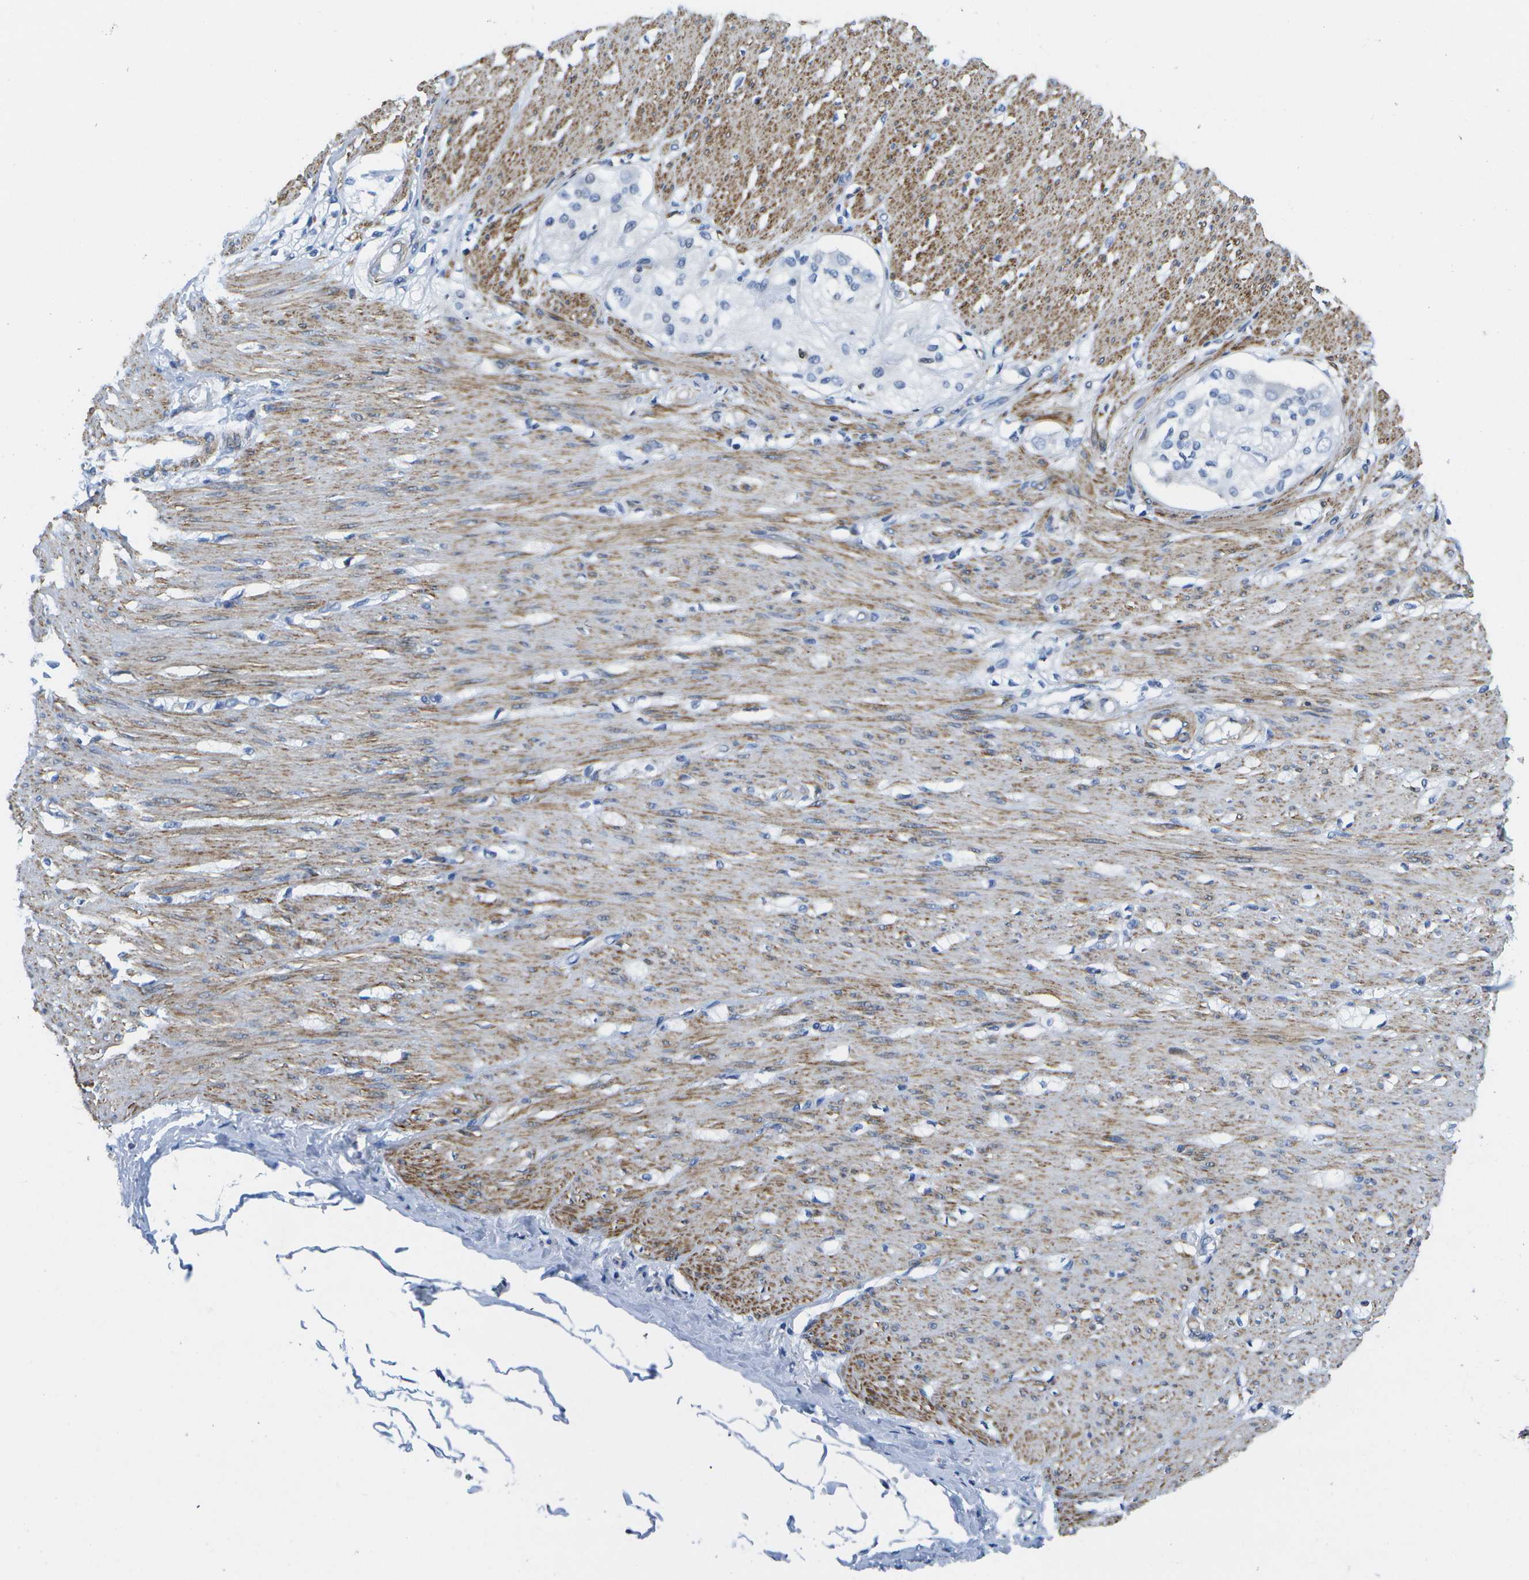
{"staining": {"intensity": "negative", "quantity": "none", "location": "none"}, "tissue": "adipose tissue", "cell_type": "Adipocytes", "image_type": "normal", "snomed": [{"axis": "morphology", "description": "Normal tissue, NOS"}, {"axis": "morphology", "description": "Adenocarcinoma, NOS"}, {"axis": "topography", "description": "Colon"}, {"axis": "topography", "description": "Peripheral nerve tissue"}], "caption": "There is no significant staining in adipocytes of adipose tissue. (DAB immunohistochemistry, high magnification).", "gene": "ADGRG6", "patient": {"sex": "male", "age": 14}}